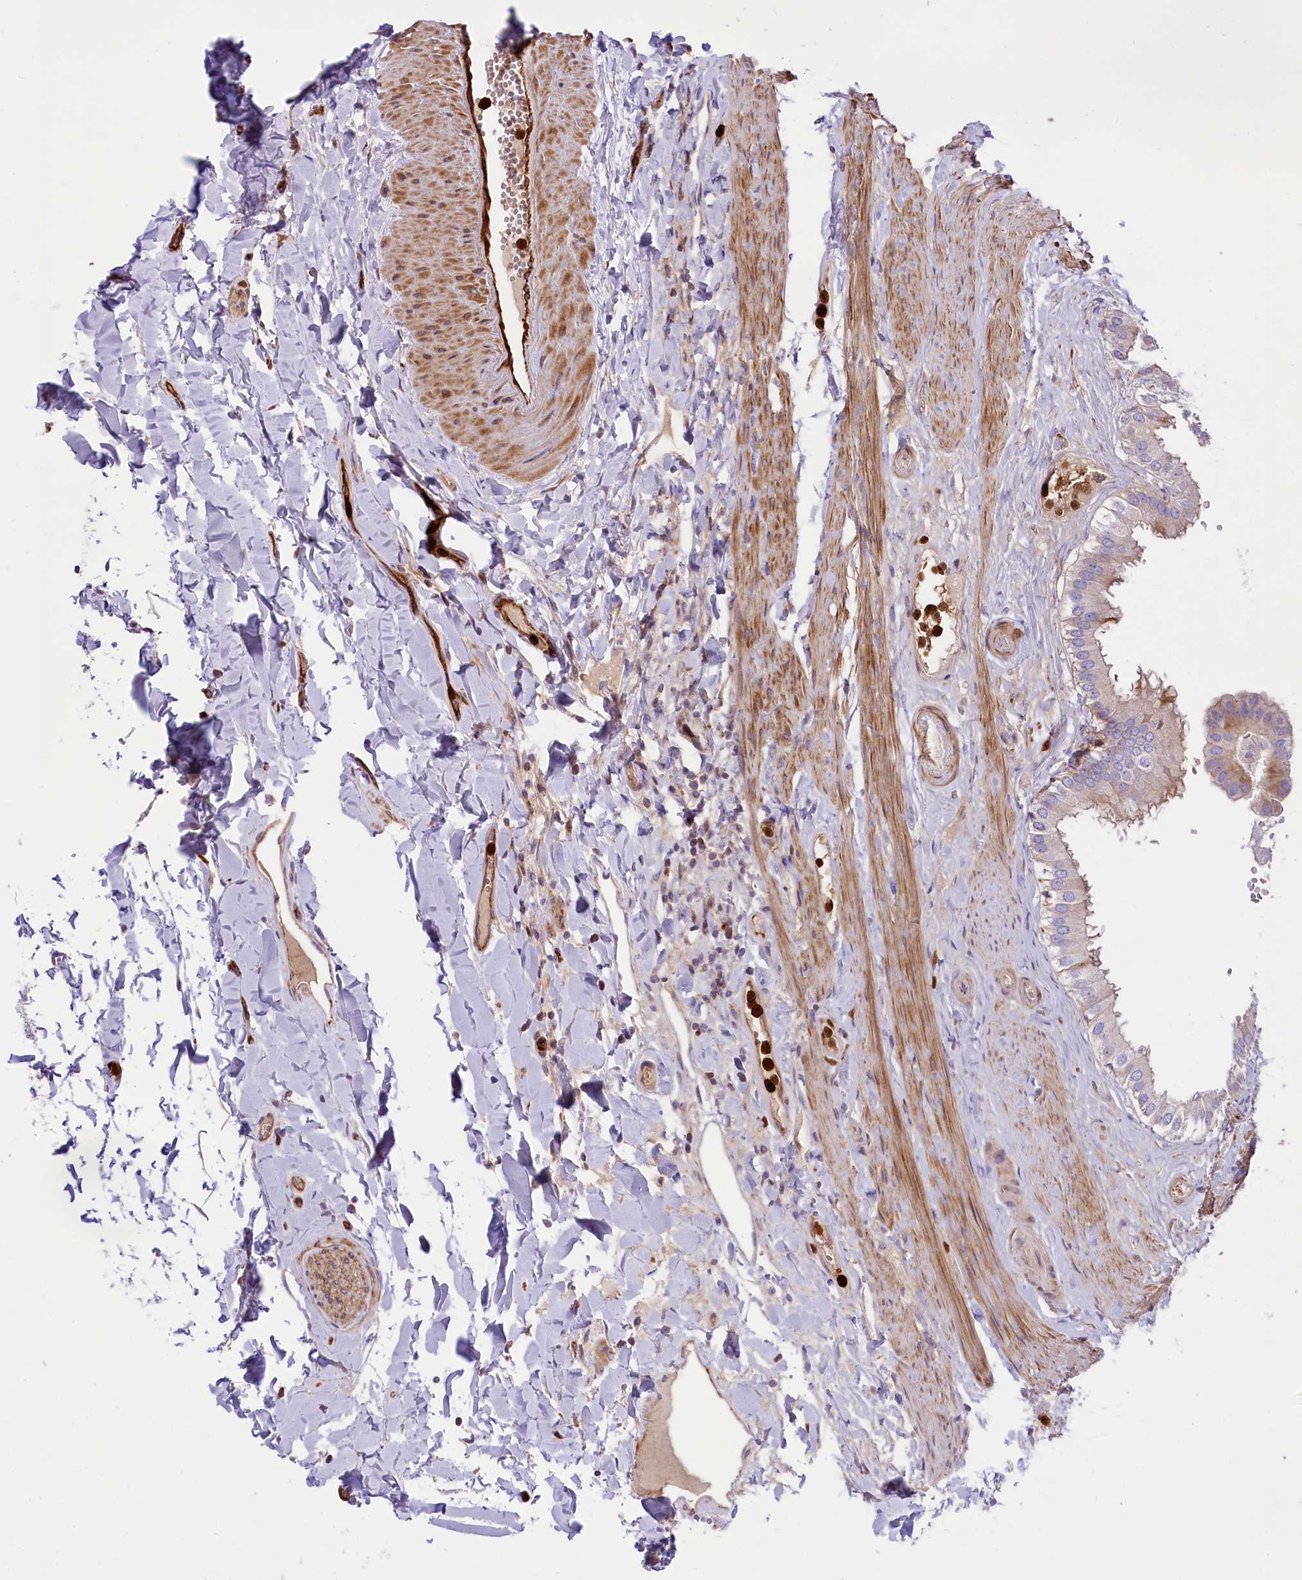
{"staining": {"intensity": "moderate", "quantity": "25%-75%", "location": "cytoplasmic/membranous"}, "tissue": "gallbladder", "cell_type": "Glandular cells", "image_type": "normal", "snomed": [{"axis": "morphology", "description": "Normal tissue, NOS"}, {"axis": "topography", "description": "Gallbladder"}], "caption": "Gallbladder was stained to show a protein in brown. There is medium levels of moderate cytoplasmic/membranous positivity in about 25%-75% of glandular cells. The protein of interest is stained brown, and the nuclei are stained in blue (DAB IHC with brightfield microscopy, high magnification).", "gene": "CD99L2", "patient": {"sex": "female", "age": 61}}